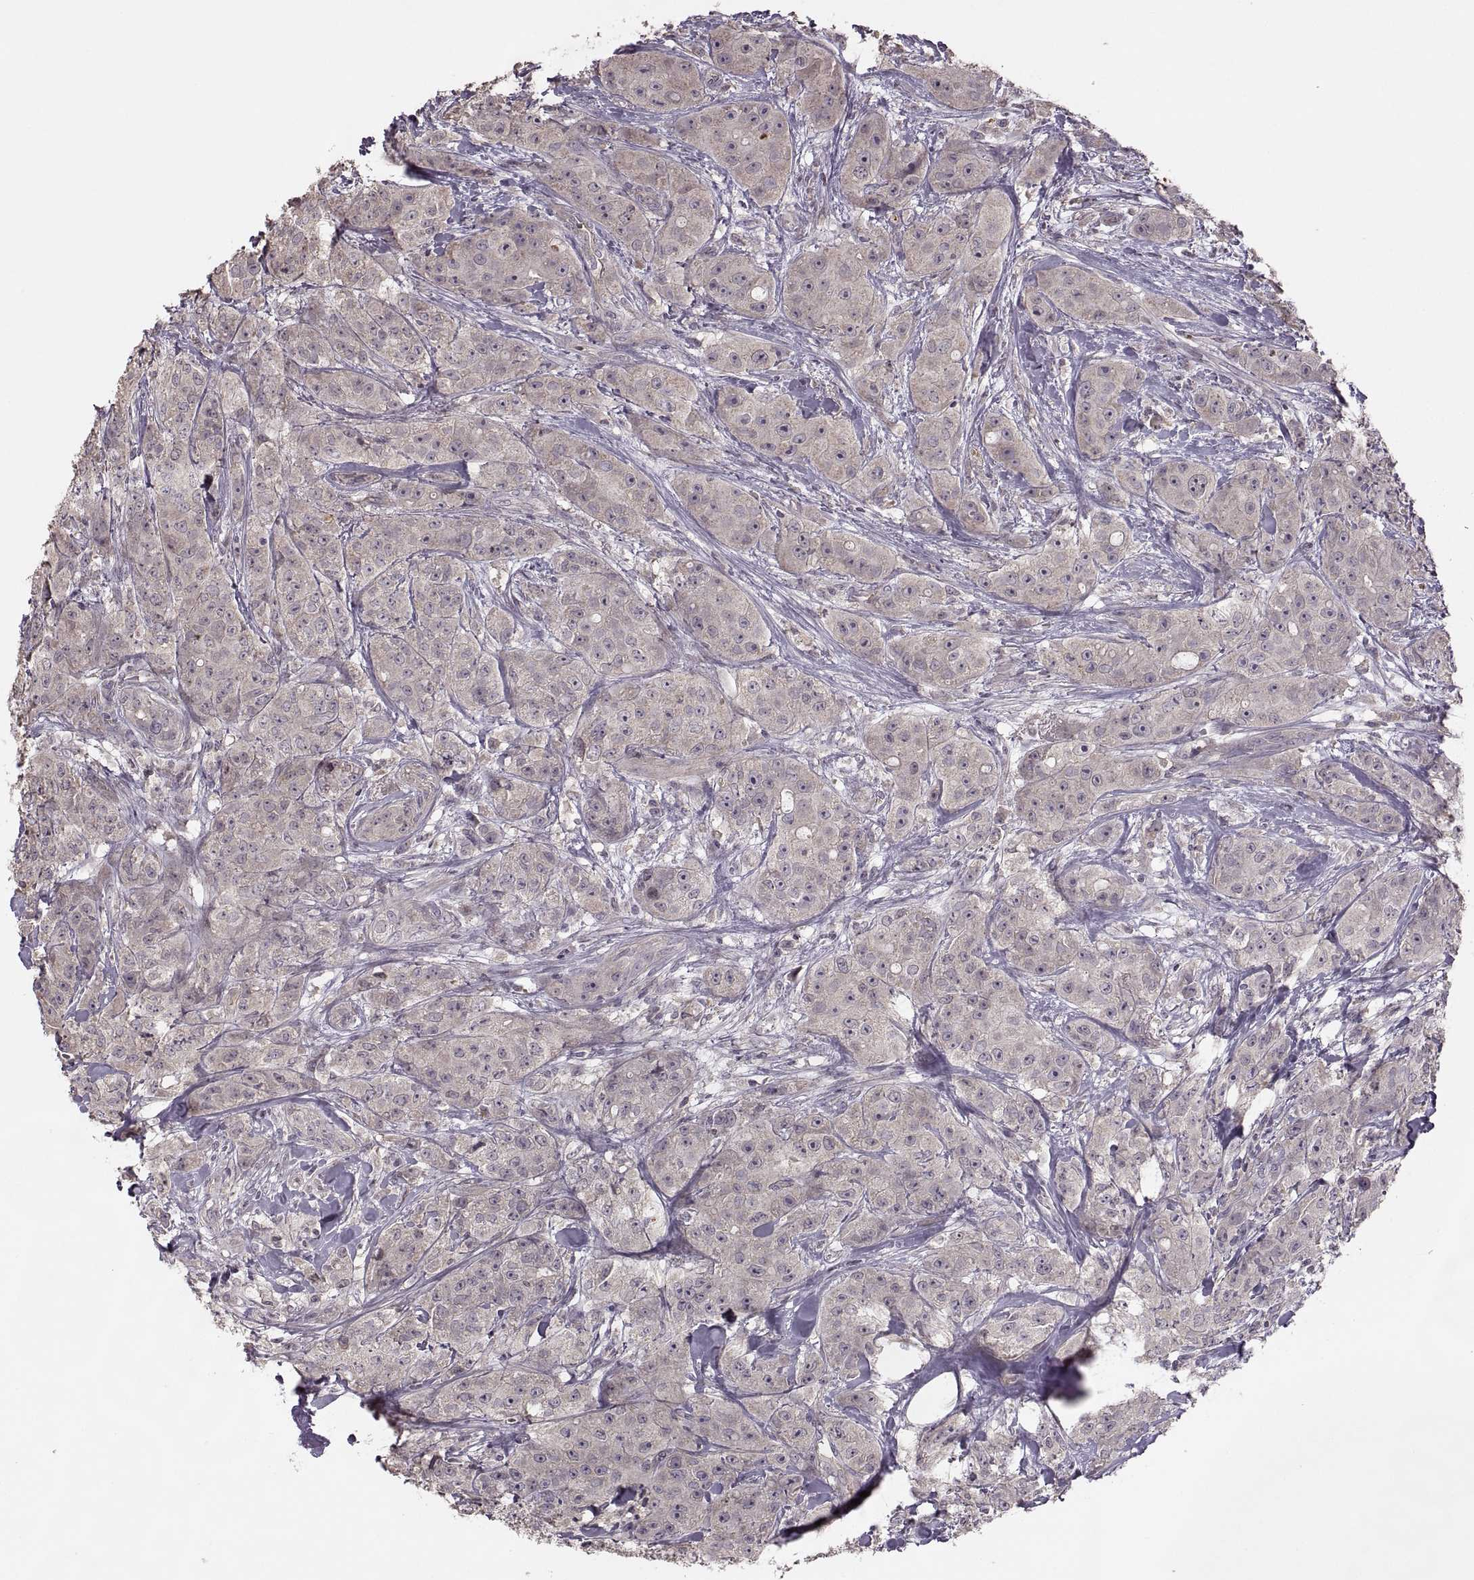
{"staining": {"intensity": "negative", "quantity": "none", "location": "none"}, "tissue": "breast cancer", "cell_type": "Tumor cells", "image_type": "cancer", "snomed": [{"axis": "morphology", "description": "Duct carcinoma"}, {"axis": "topography", "description": "Breast"}], "caption": "An immunohistochemistry image of intraductal carcinoma (breast) is shown. There is no staining in tumor cells of intraductal carcinoma (breast).", "gene": "PIERCE1", "patient": {"sex": "female", "age": 43}}